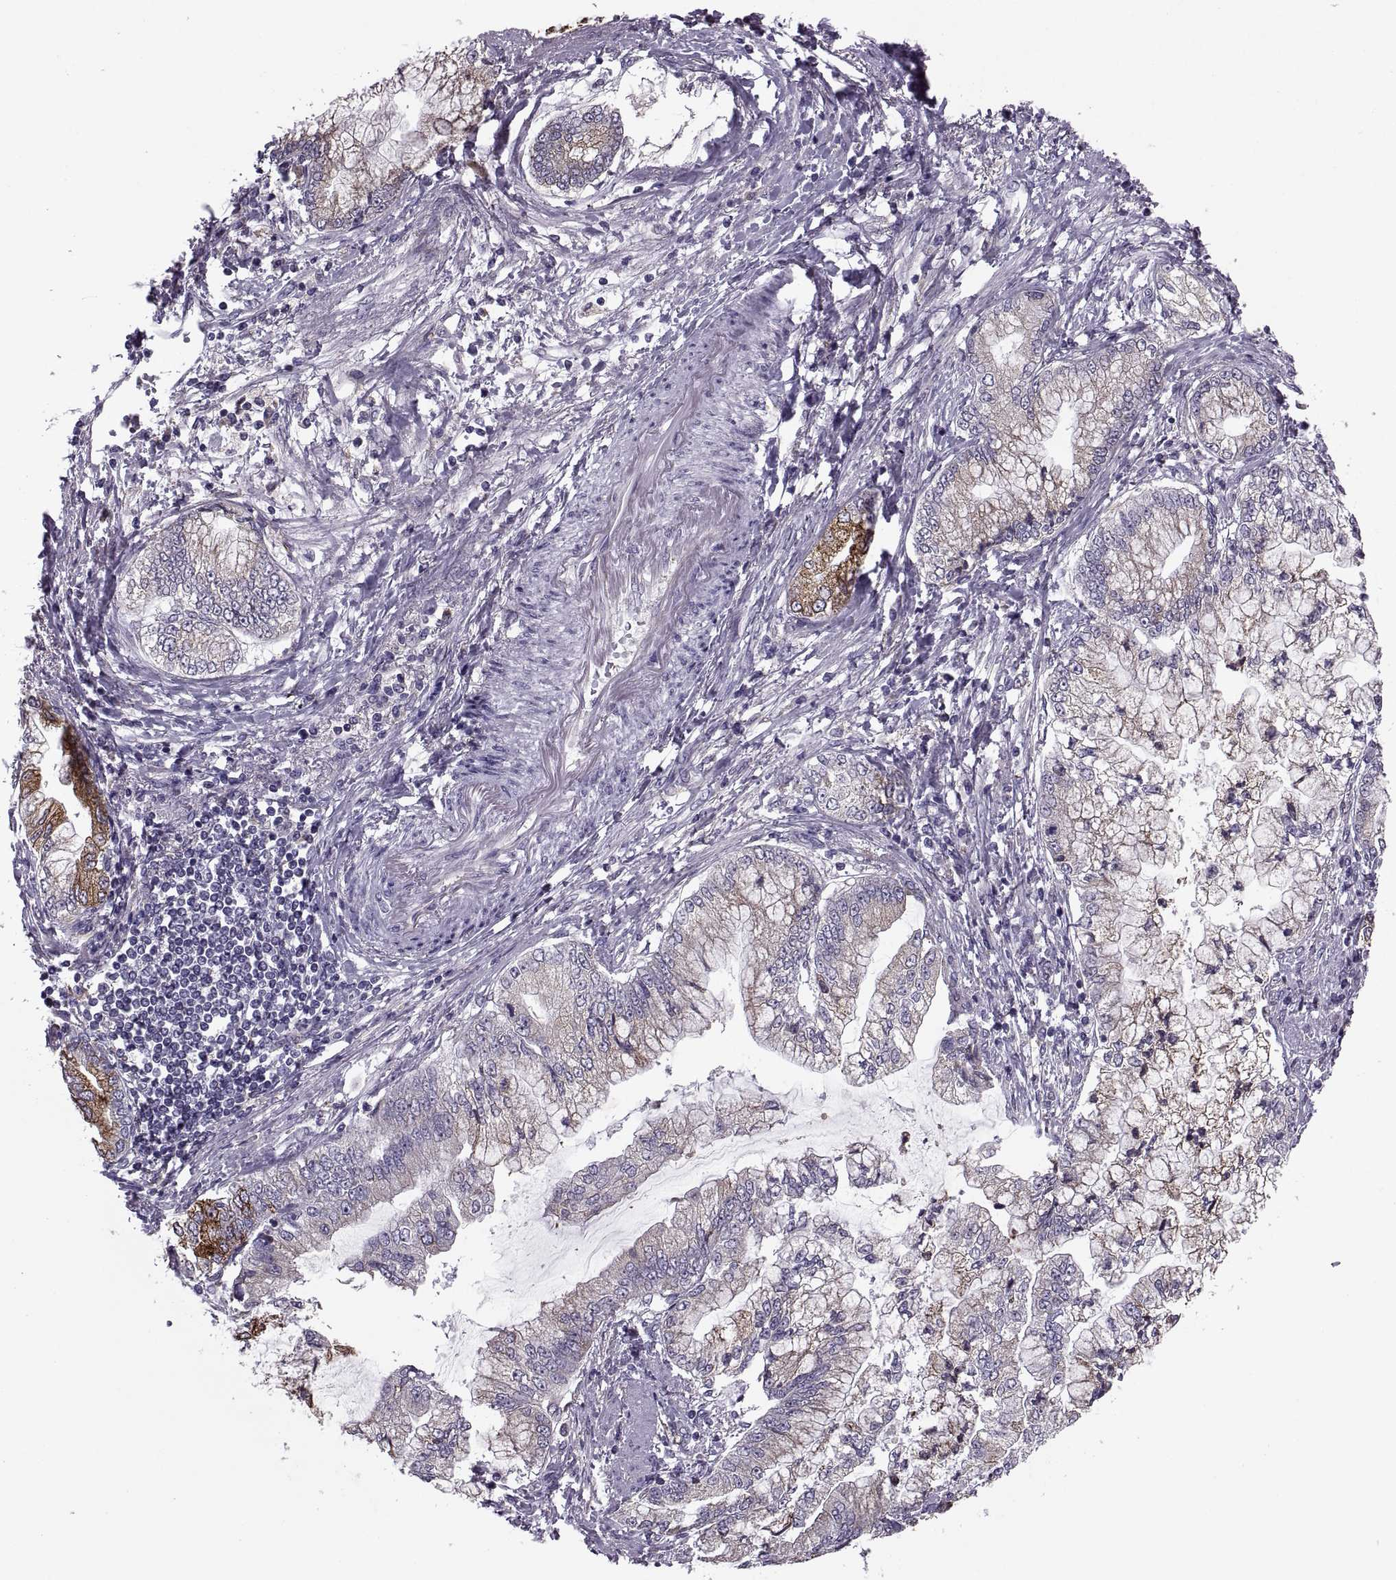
{"staining": {"intensity": "moderate", "quantity": "<25%", "location": "cytoplasmic/membranous"}, "tissue": "stomach cancer", "cell_type": "Tumor cells", "image_type": "cancer", "snomed": [{"axis": "morphology", "description": "Adenocarcinoma, NOS"}, {"axis": "topography", "description": "Stomach, upper"}], "caption": "IHC staining of stomach adenocarcinoma, which reveals low levels of moderate cytoplasmic/membranous staining in approximately <25% of tumor cells indicating moderate cytoplasmic/membranous protein positivity. The staining was performed using DAB (brown) for protein detection and nuclei were counterstained in hematoxylin (blue).", "gene": "LETM2", "patient": {"sex": "female", "age": 74}}